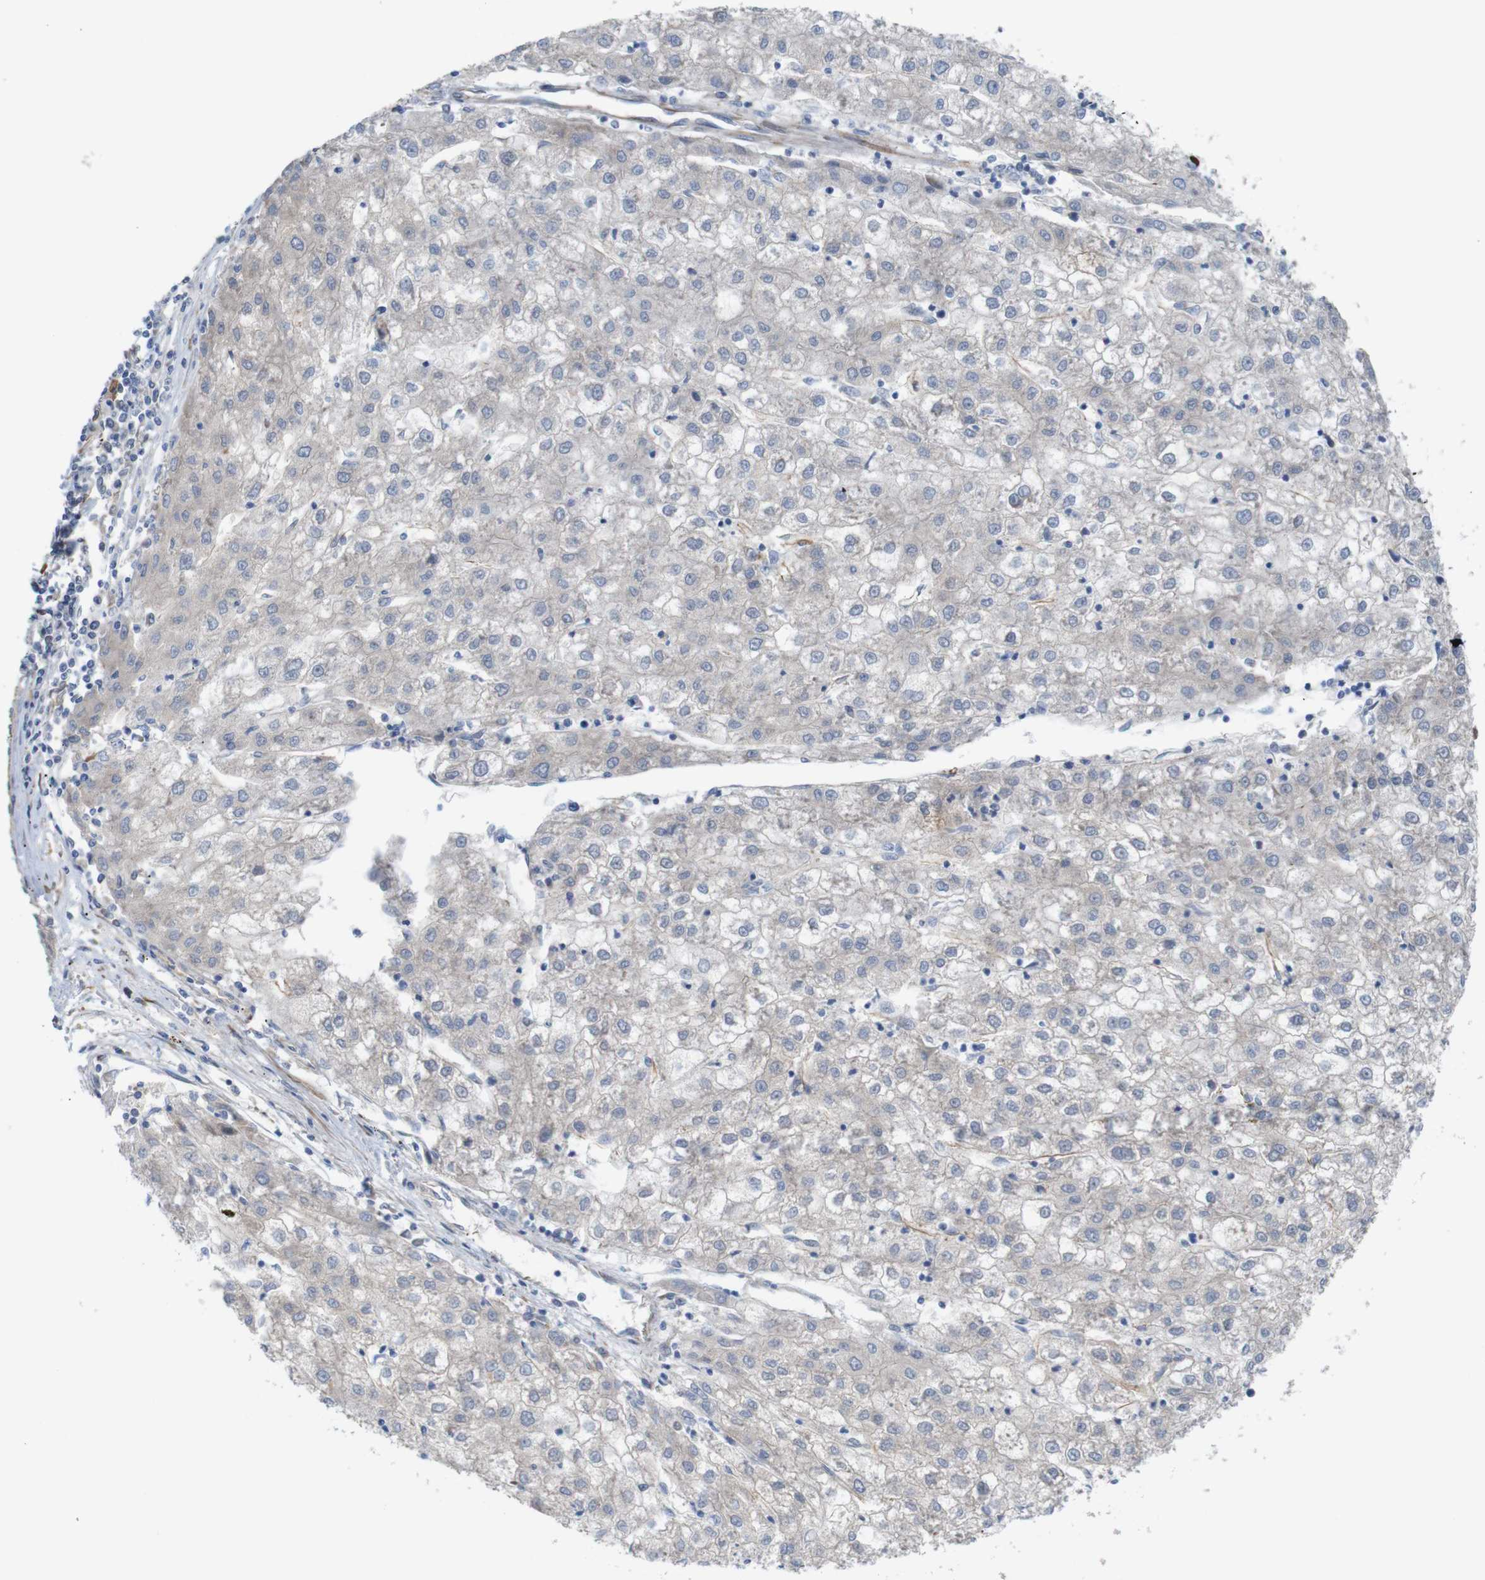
{"staining": {"intensity": "negative", "quantity": "none", "location": "none"}, "tissue": "liver cancer", "cell_type": "Tumor cells", "image_type": "cancer", "snomed": [{"axis": "morphology", "description": "Carcinoma, Hepatocellular, NOS"}, {"axis": "topography", "description": "Liver"}], "caption": "A high-resolution photomicrograph shows immunohistochemistry staining of liver cancer (hepatocellular carcinoma), which exhibits no significant positivity in tumor cells.", "gene": "JPH1", "patient": {"sex": "male", "age": 72}}